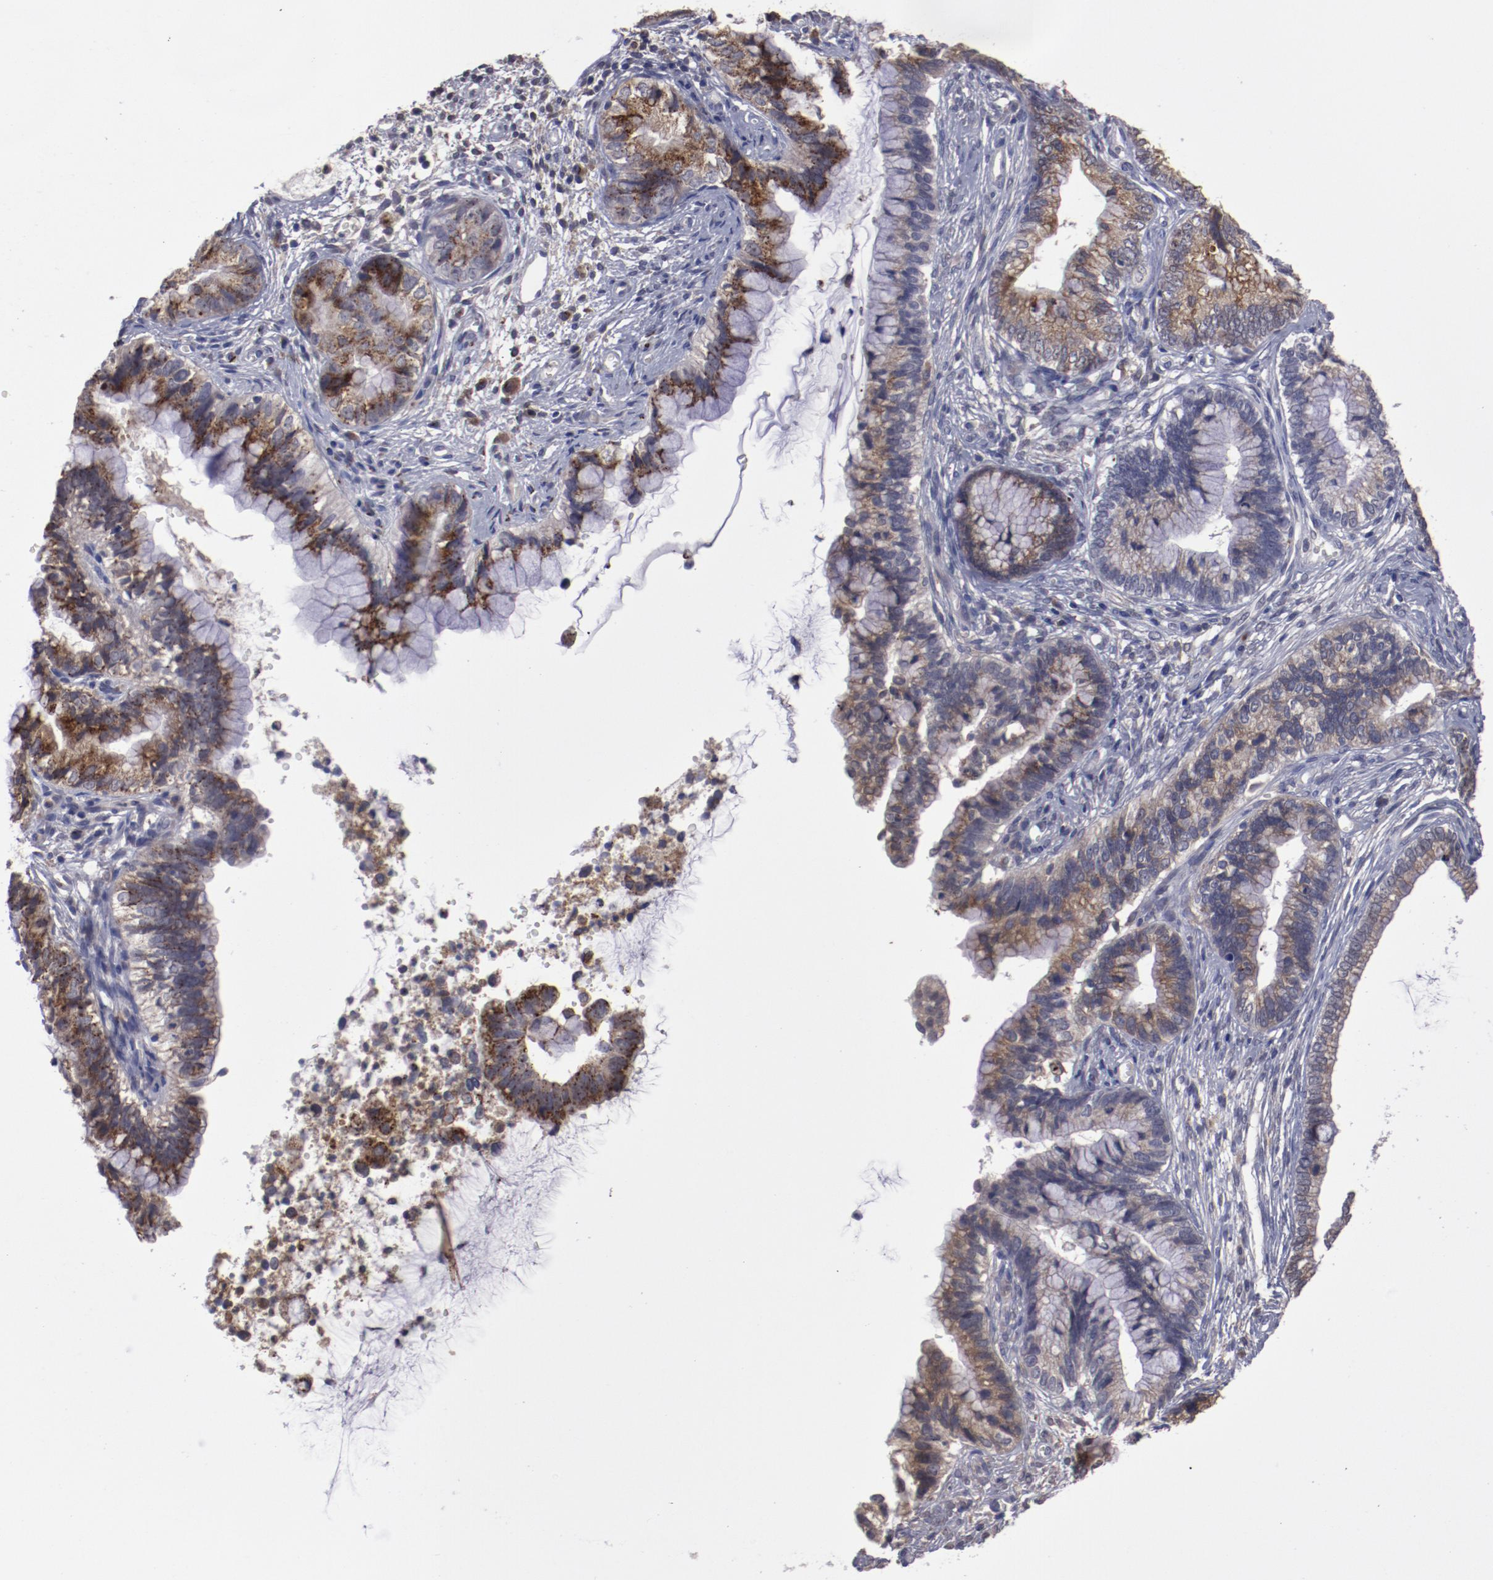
{"staining": {"intensity": "moderate", "quantity": ">75%", "location": "cytoplasmic/membranous"}, "tissue": "cervical cancer", "cell_type": "Tumor cells", "image_type": "cancer", "snomed": [{"axis": "morphology", "description": "Adenocarcinoma, NOS"}, {"axis": "topography", "description": "Cervix"}], "caption": "DAB (3,3'-diaminobenzidine) immunohistochemical staining of adenocarcinoma (cervical) reveals moderate cytoplasmic/membranous protein staining in approximately >75% of tumor cells.", "gene": "IL12A", "patient": {"sex": "female", "age": 44}}